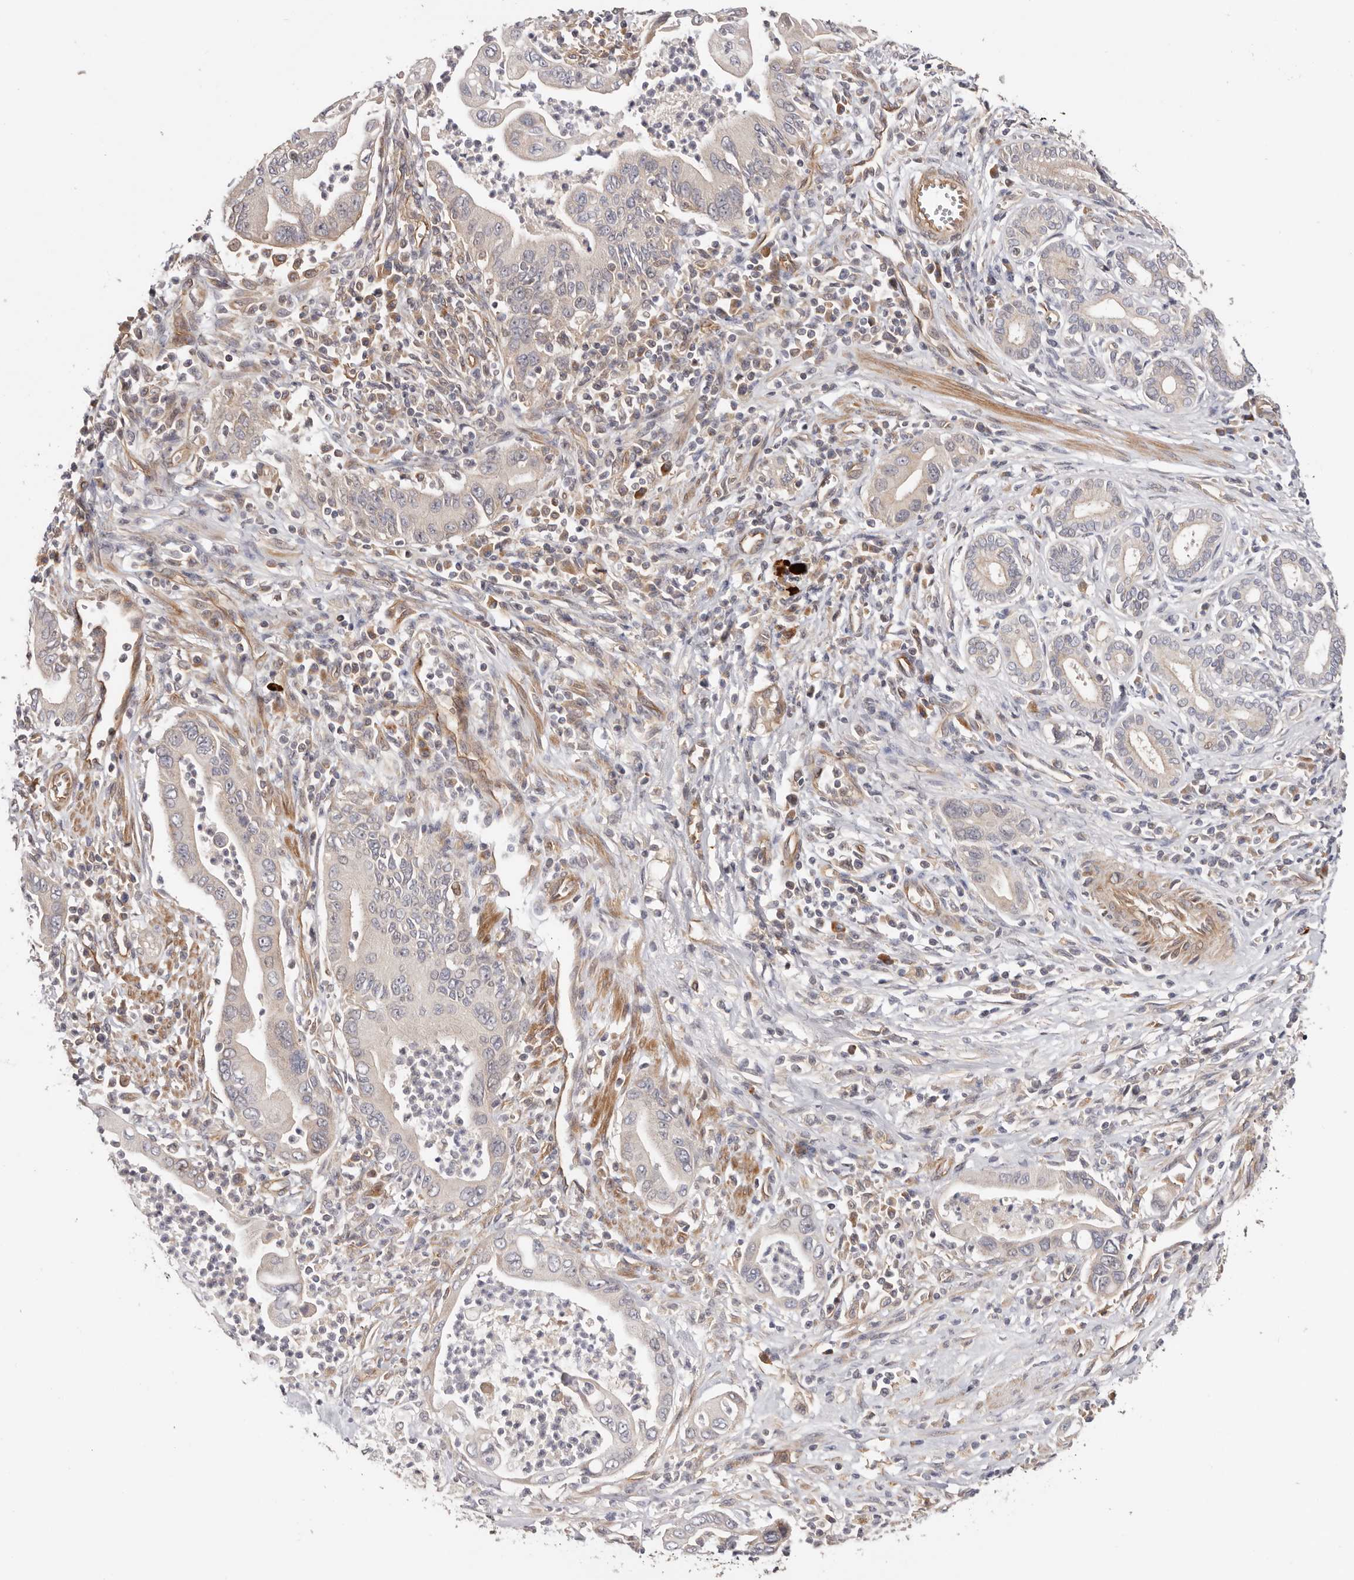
{"staining": {"intensity": "negative", "quantity": "none", "location": "none"}, "tissue": "pancreatic cancer", "cell_type": "Tumor cells", "image_type": "cancer", "snomed": [{"axis": "morphology", "description": "Adenocarcinoma, NOS"}, {"axis": "topography", "description": "Pancreas"}], "caption": "Protein analysis of pancreatic cancer (adenocarcinoma) exhibits no significant positivity in tumor cells.", "gene": "MACF1", "patient": {"sex": "male", "age": 78}}